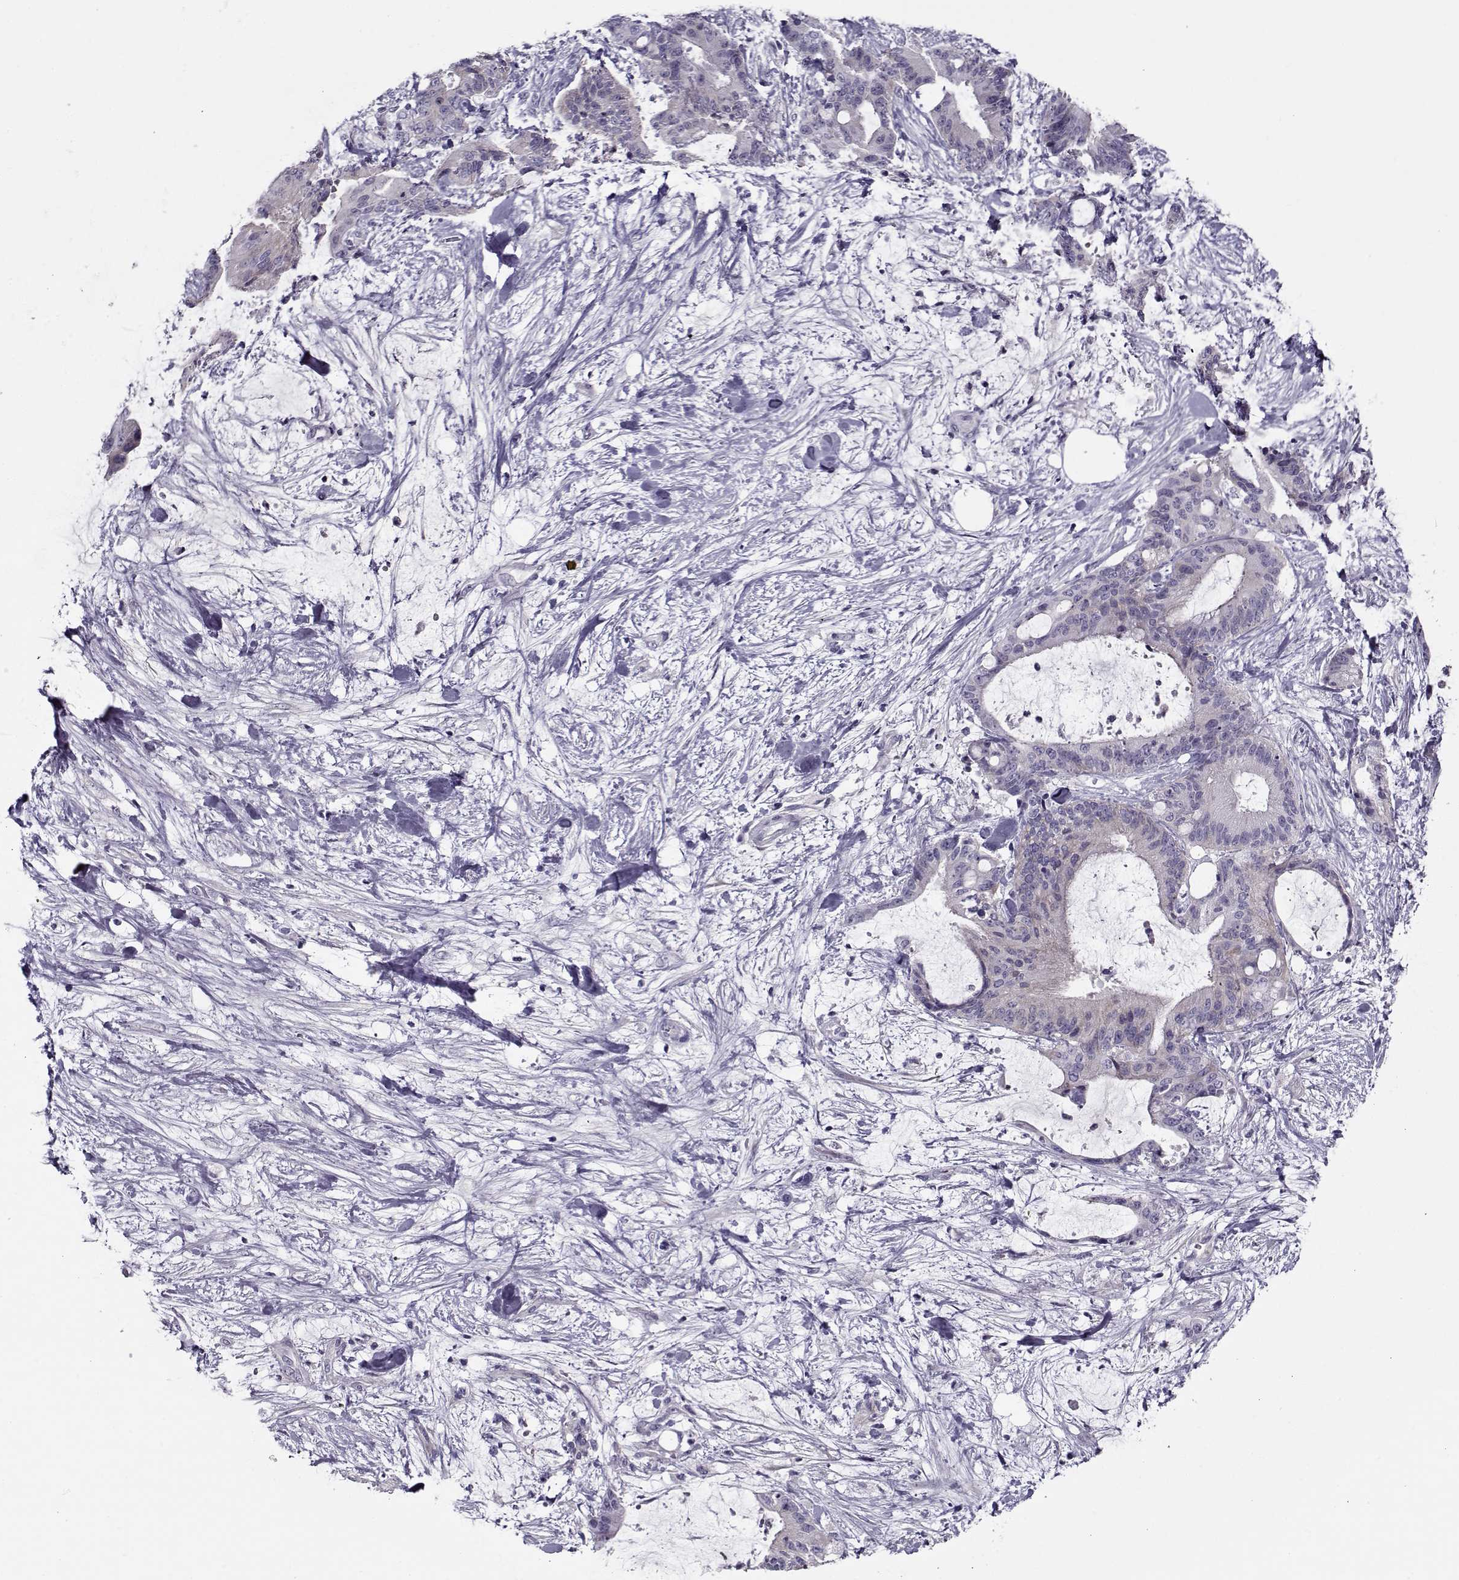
{"staining": {"intensity": "weak", "quantity": "<25%", "location": "cytoplasmic/membranous"}, "tissue": "liver cancer", "cell_type": "Tumor cells", "image_type": "cancer", "snomed": [{"axis": "morphology", "description": "Cholangiocarcinoma"}, {"axis": "topography", "description": "Liver"}], "caption": "This is an immunohistochemistry (IHC) histopathology image of liver cancer. There is no staining in tumor cells.", "gene": "PP2D1", "patient": {"sex": "female", "age": 73}}